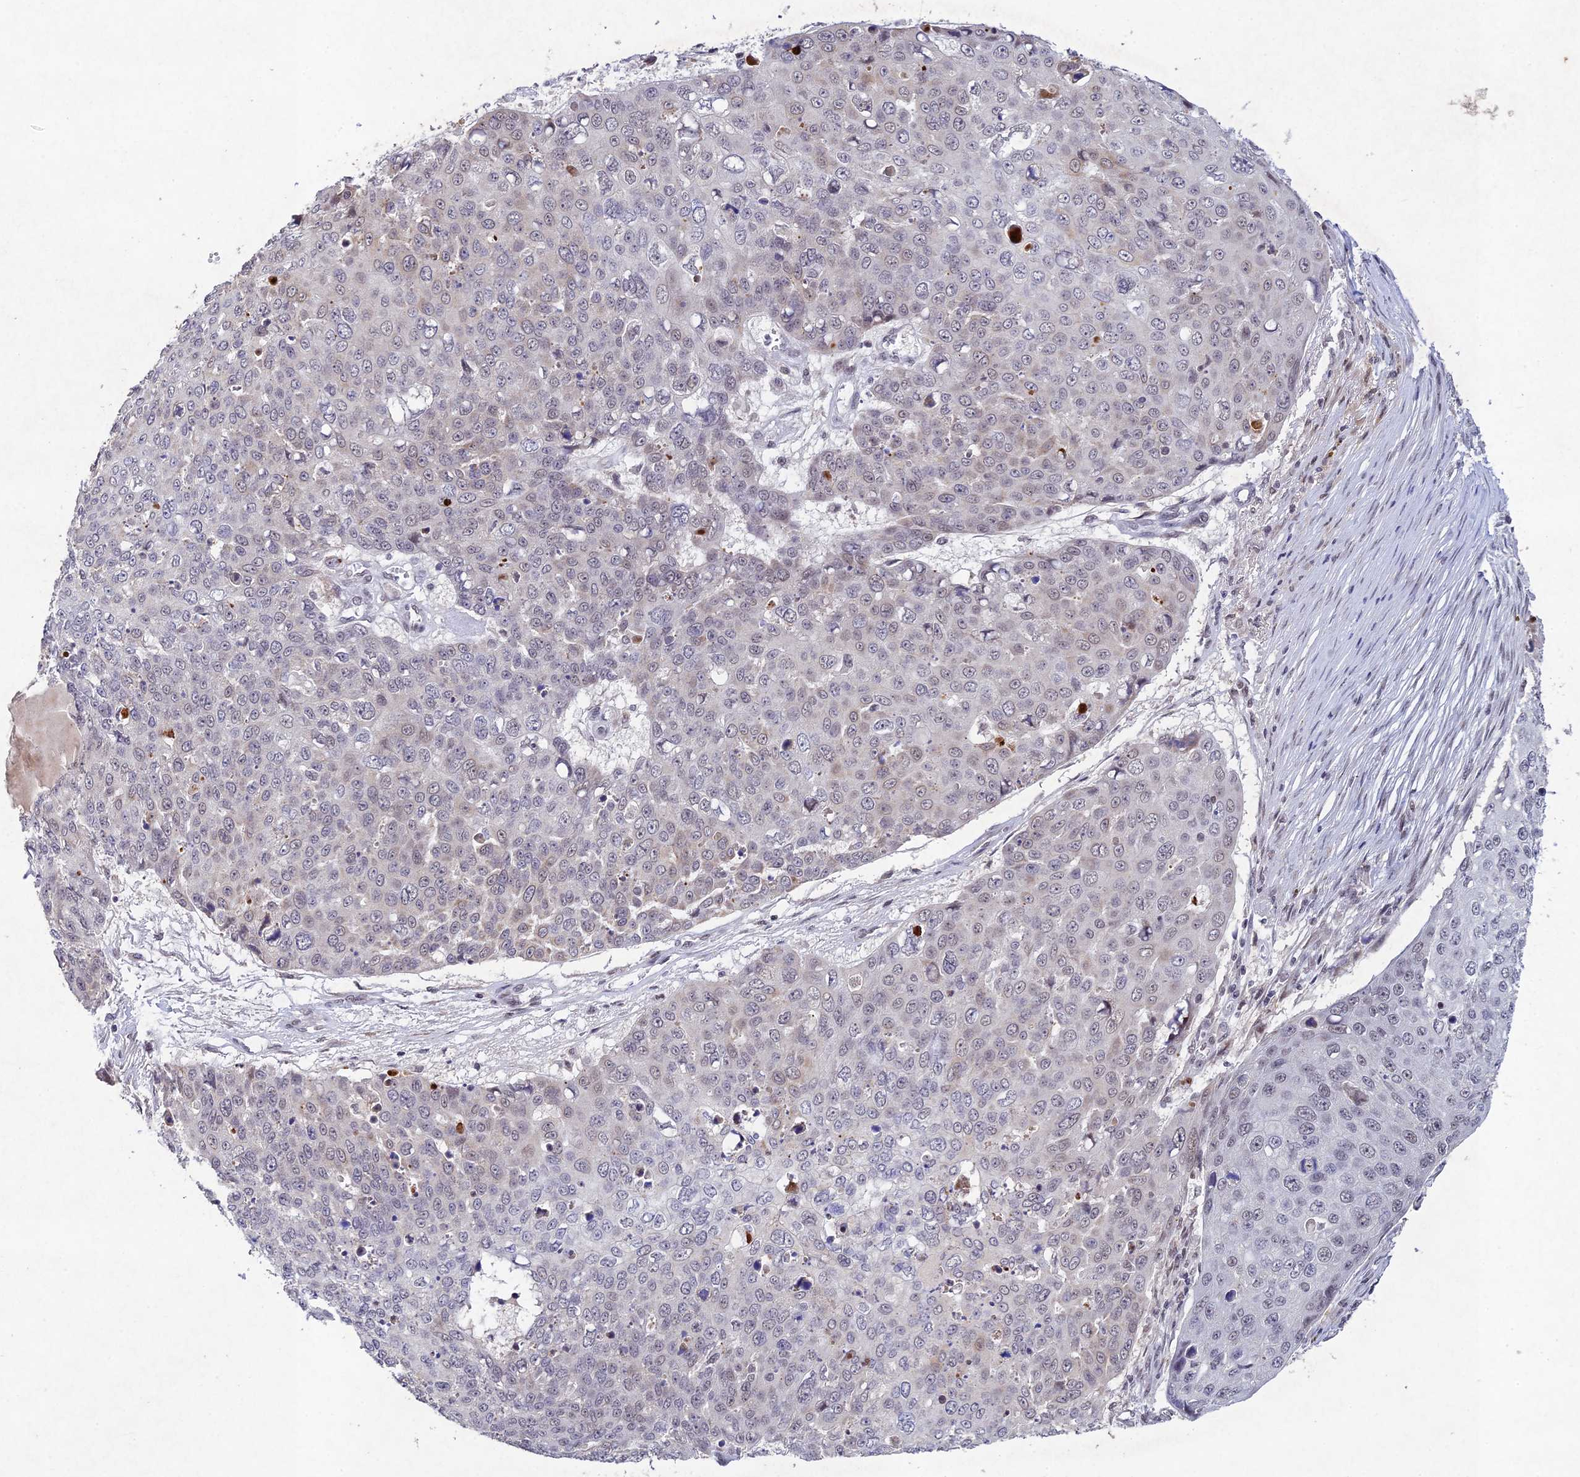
{"staining": {"intensity": "negative", "quantity": "none", "location": "none"}, "tissue": "skin cancer", "cell_type": "Tumor cells", "image_type": "cancer", "snomed": [{"axis": "morphology", "description": "Squamous cell carcinoma, NOS"}, {"axis": "topography", "description": "Skin"}], "caption": "IHC of skin cancer (squamous cell carcinoma) exhibits no staining in tumor cells.", "gene": "RAVER1", "patient": {"sex": "male", "age": 71}}